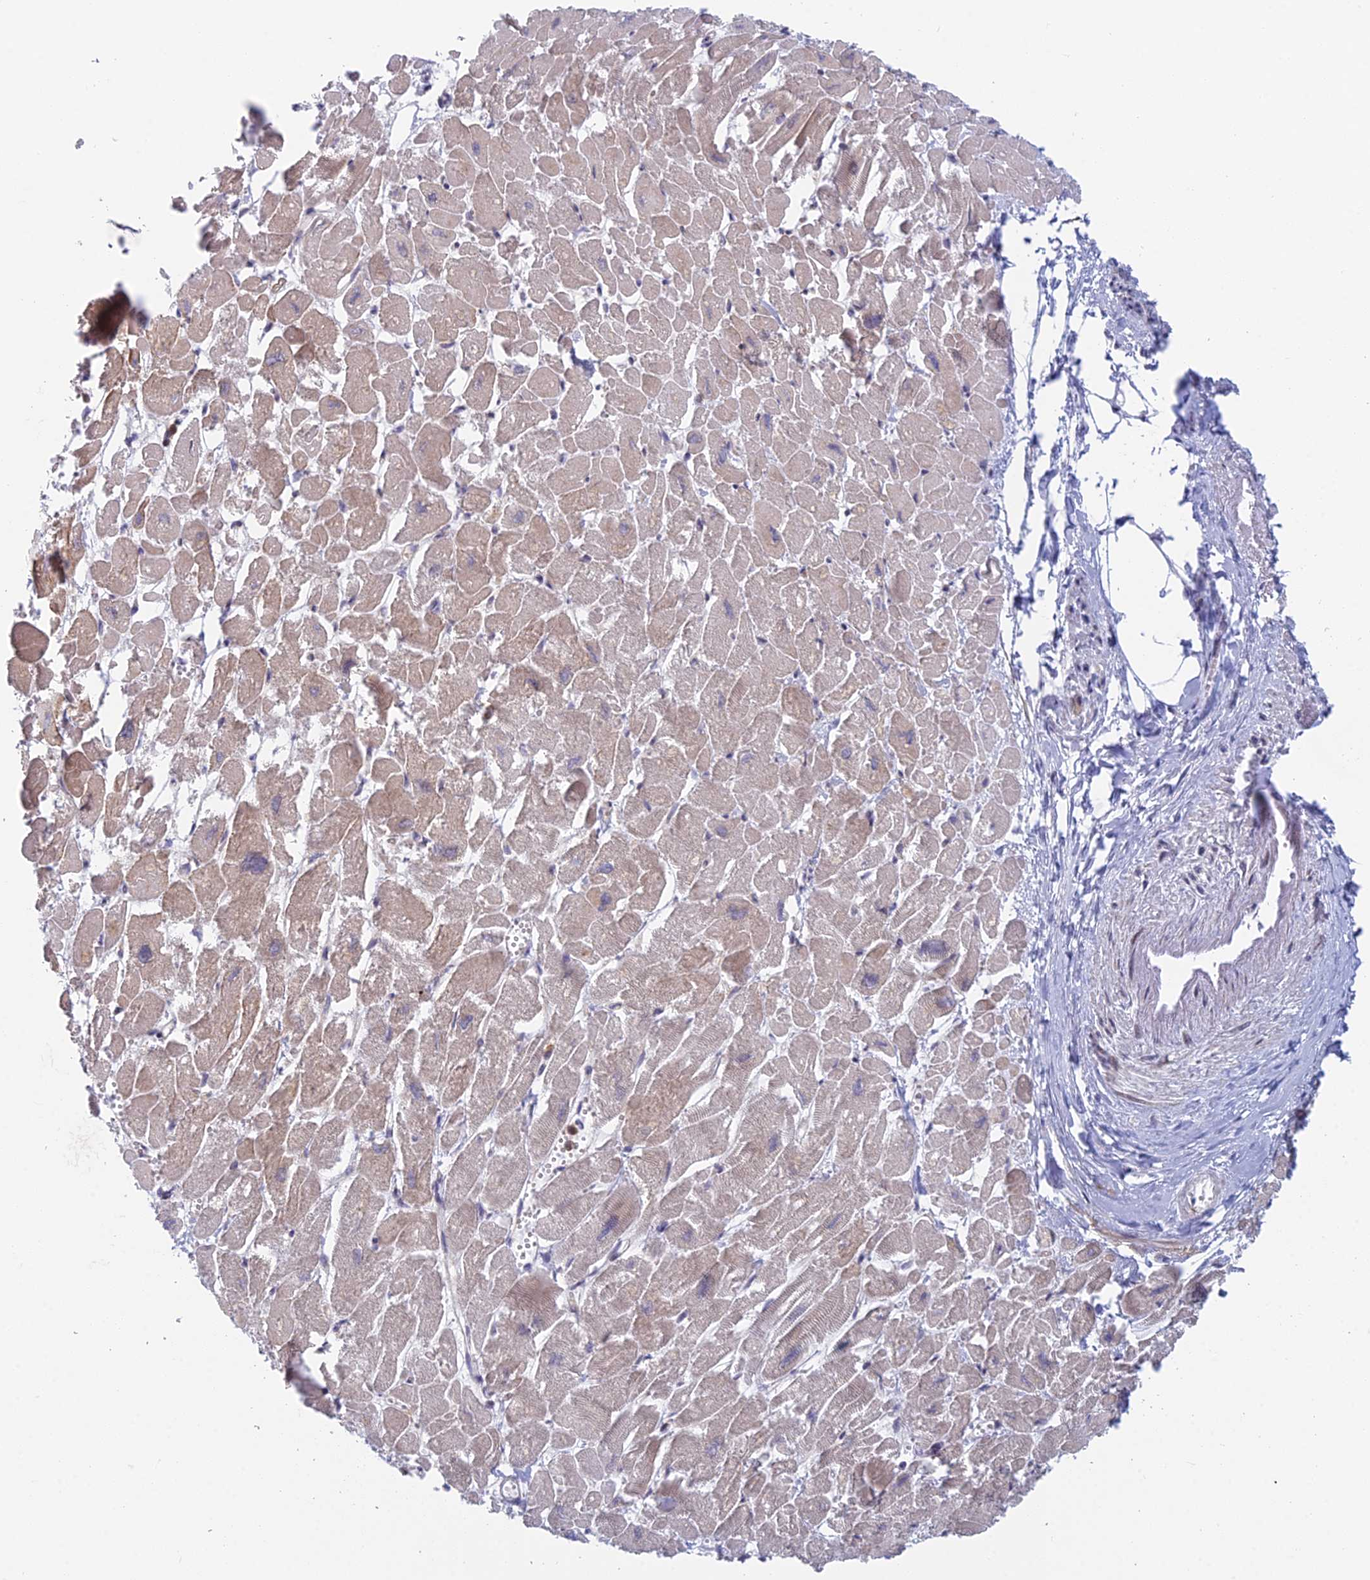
{"staining": {"intensity": "weak", "quantity": "<25%", "location": "cytoplasmic/membranous"}, "tissue": "heart muscle", "cell_type": "Cardiomyocytes", "image_type": "normal", "snomed": [{"axis": "morphology", "description": "Normal tissue, NOS"}, {"axis": "topography", "description": "Heart"}], "caption": "The micrograph shows no significant positivity in cardiomyocytes of heart muscle. (DAB immunohistochemistry, high magnification).", "gene": "PPP1R26", "patient": {"sex": "male", "age": 54}}